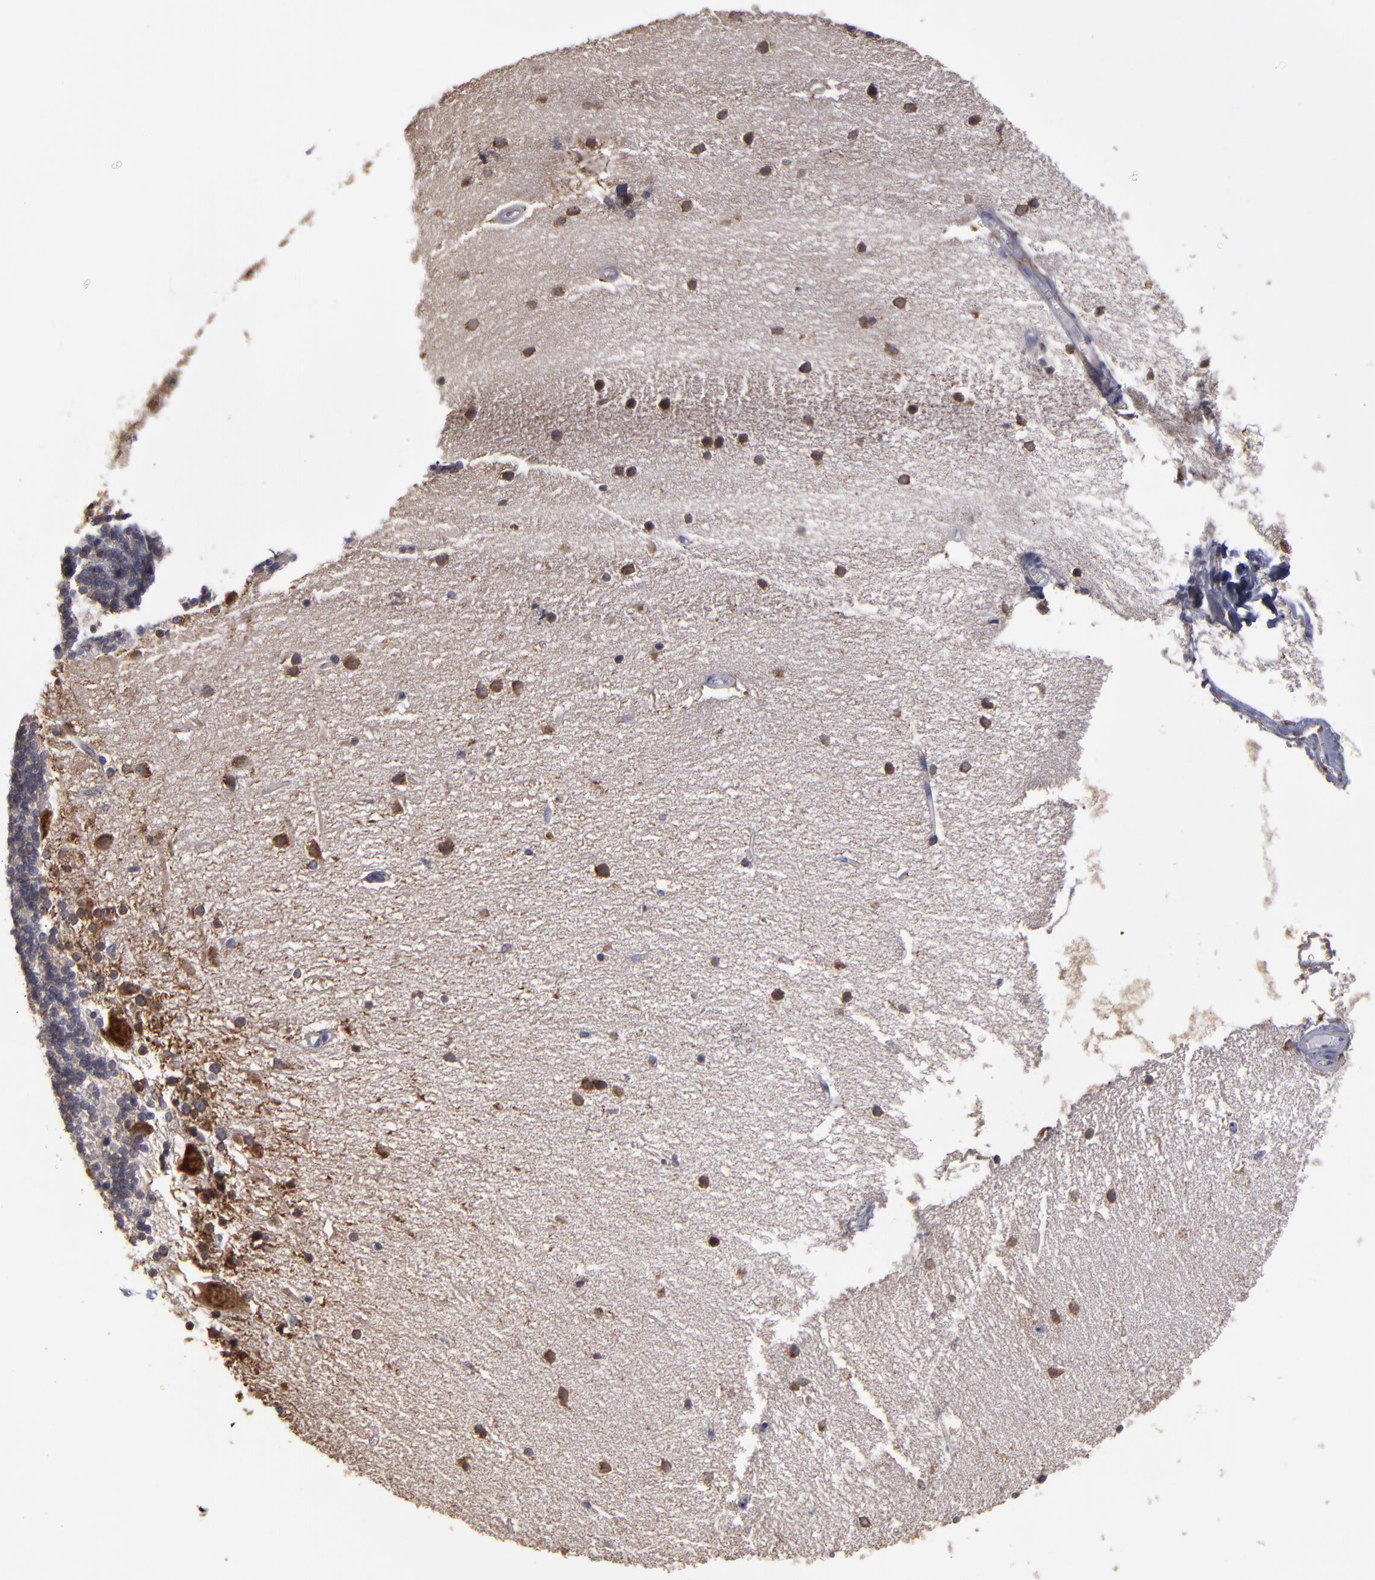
{"staining": {"intensity": "weak", "quantity": ">75%", "location": "cytoplasmic/membranous"}, "tissue": "cerebellum", "cell_type": "Cells in granular layer", "image_type": "normal", "snomed": [{"axis": "morphology", "description": "Normal tissue, NOS"}, {"axis": "topography", "description": "Cerebellum"}], "caption": "Cells in granular layer show low levels of weak cytoplasmic/membranous positivity in approximately >75% of cells in unremarkable cerebellum.", "gene": "SND1", "patient": {"sex": "female", "age": 54}}